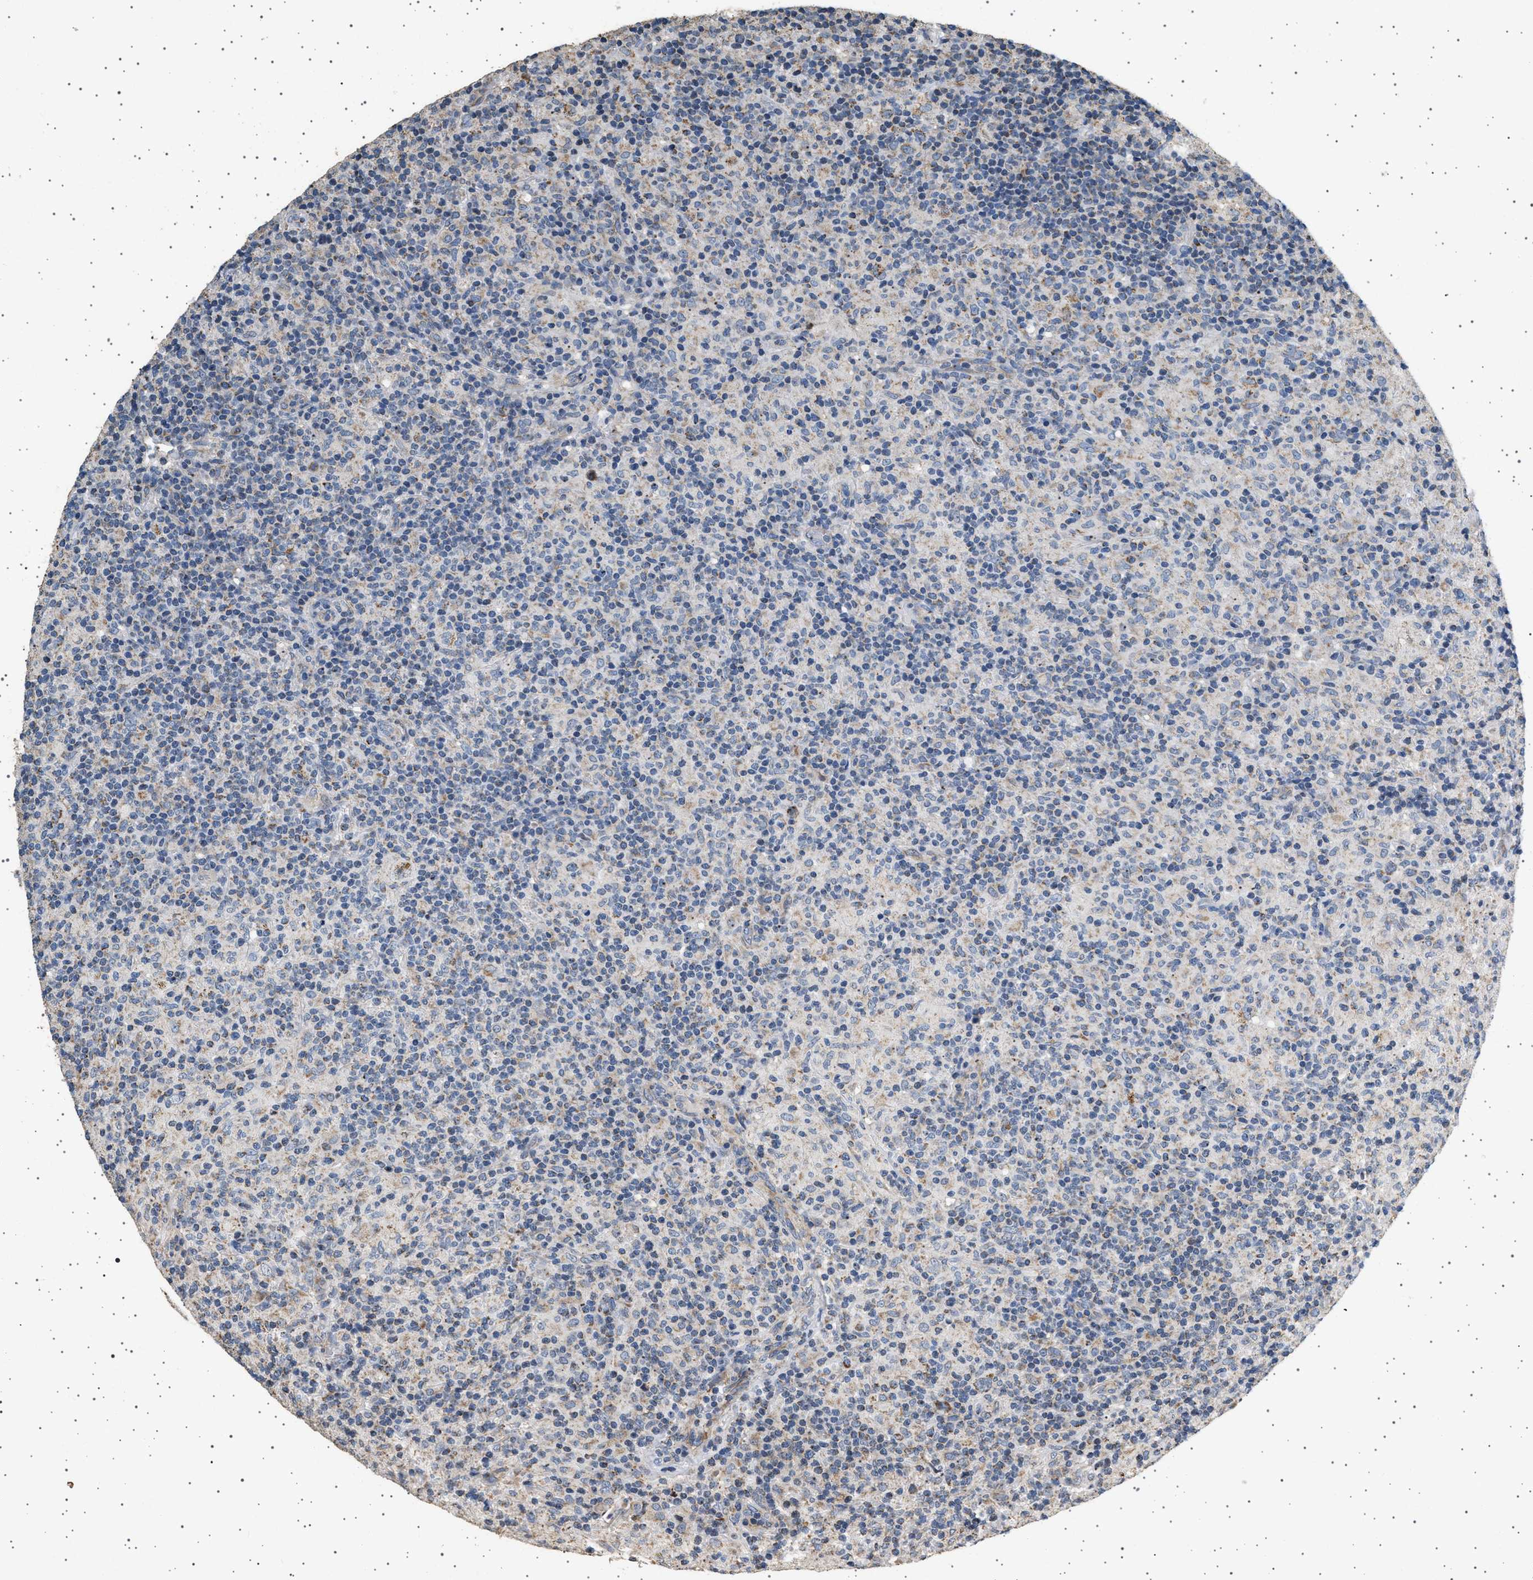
{"staining": {"intensity": "moderate", "quantity": "<25%", "location": "cytoplasmic/membranous"}, "tissue": "lymphoma", "cell_type": "Tumor cells", "image_type": "cancer", "snomed": [{"axis": "morphology", "description": "Hodgkin's disease, NOS"}, {"axis": "topography", "description": "Lymph node"}], "caption": "Protein staining of lymphoma tissue exhibits moderate cytoplasmic/membranous staining in about <25% of tumor cells. (DAB (3,3'-diaminobenzidine) IHC with brightfield microscopy, high magnification).", "gene": "KCNA4", "patient": {"sex": "male", "age": 70}}